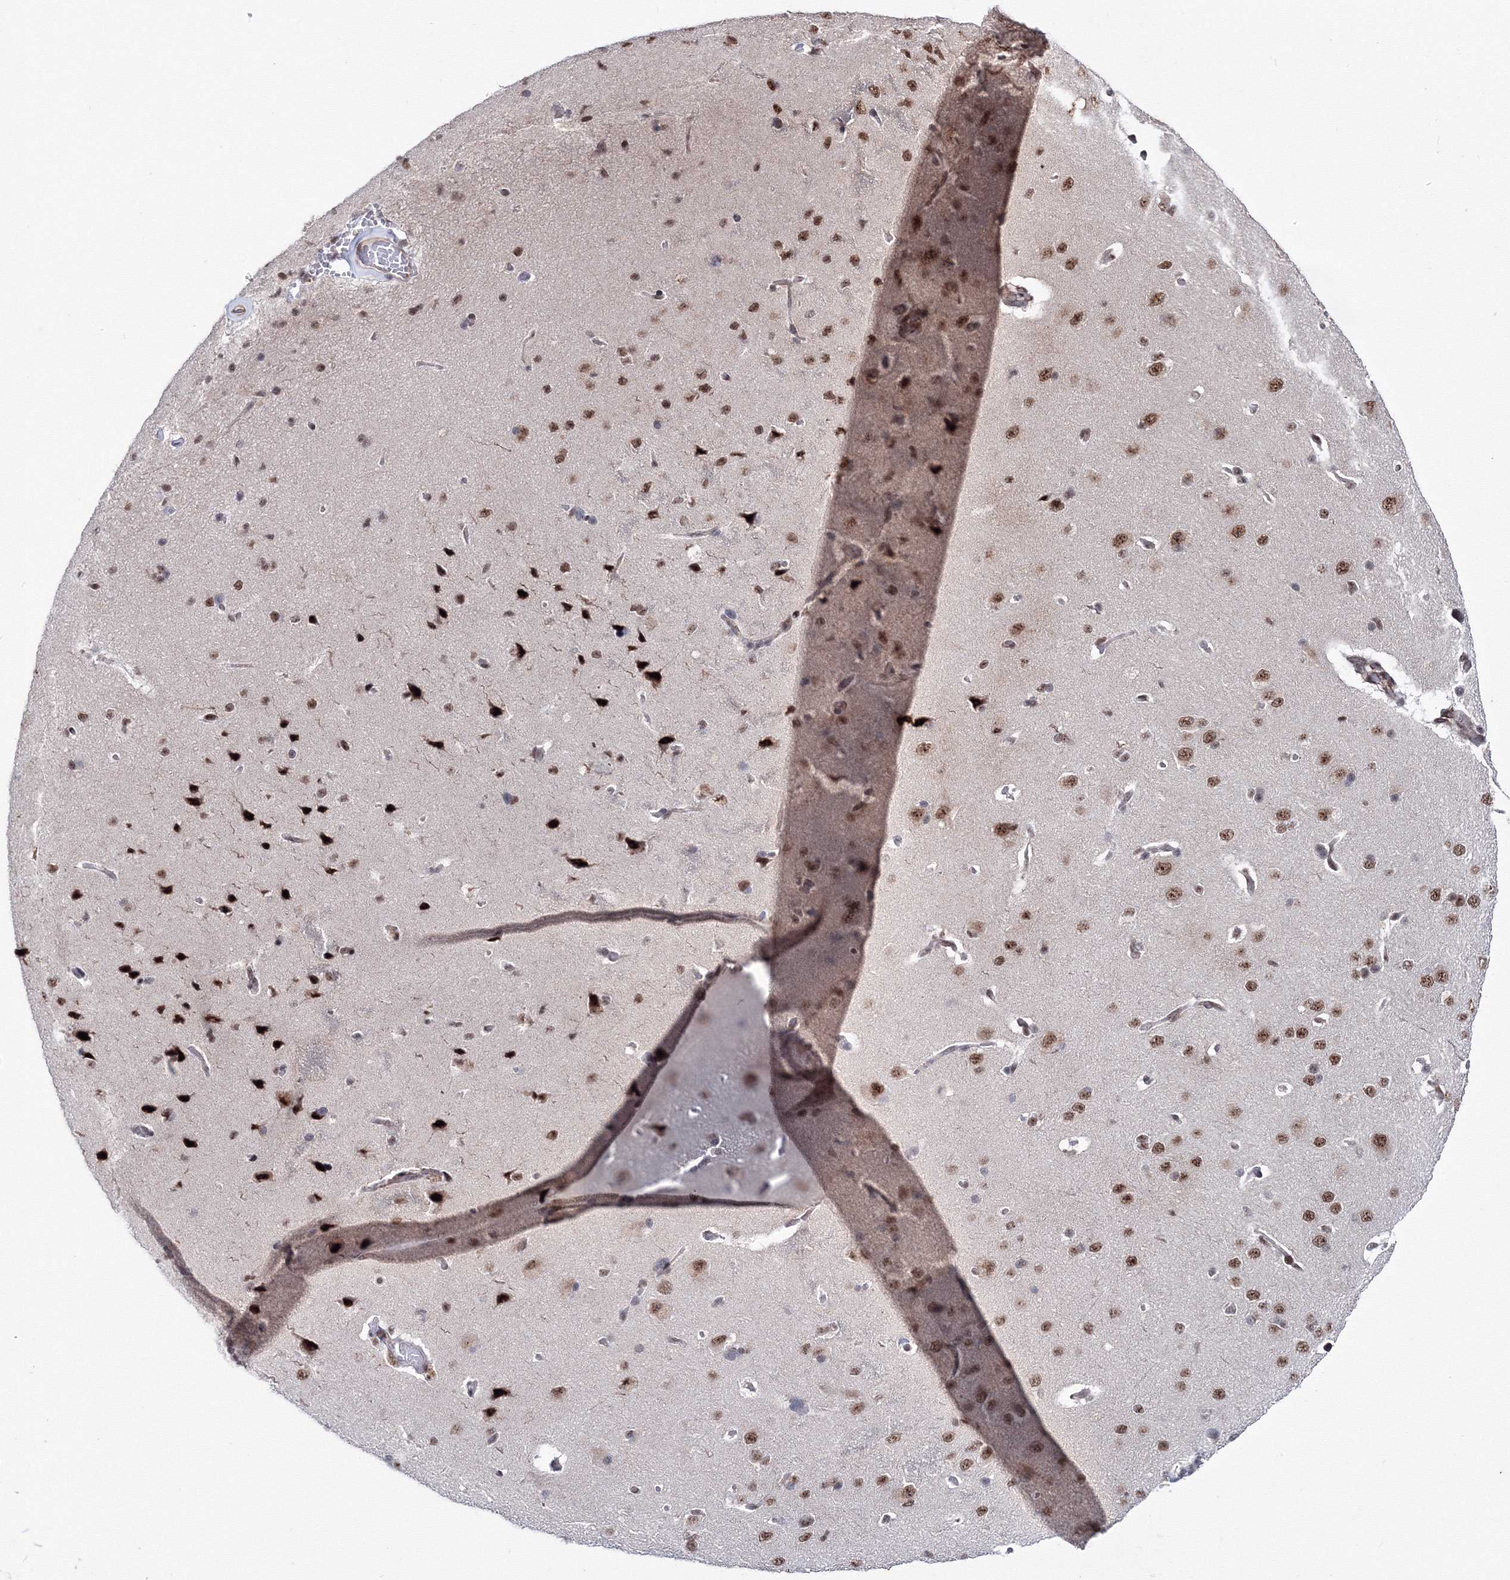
{"staining": {"intensity": "moderate", "quantity": ">75%", "location": "nuclear"}, "tissue": "cerebral cortex", "cell_type": "Endothelial cells", "image_type": "normal", "snomed": [{"axis": "morphology", "description": "Normal tissue, NOS"}, {"axis": "topography", "description": "Cerebral cortex"}], "caption": "Protein staining demonstrates moderate nuclear positivity in approximately >75% of endothelial cells in normal cerebral cortex. (brown staining indicates protein expression, while blue staining denotes nuclei).", "gene": "TATDN2", "patient": {"sex": "male", "age": 62}}